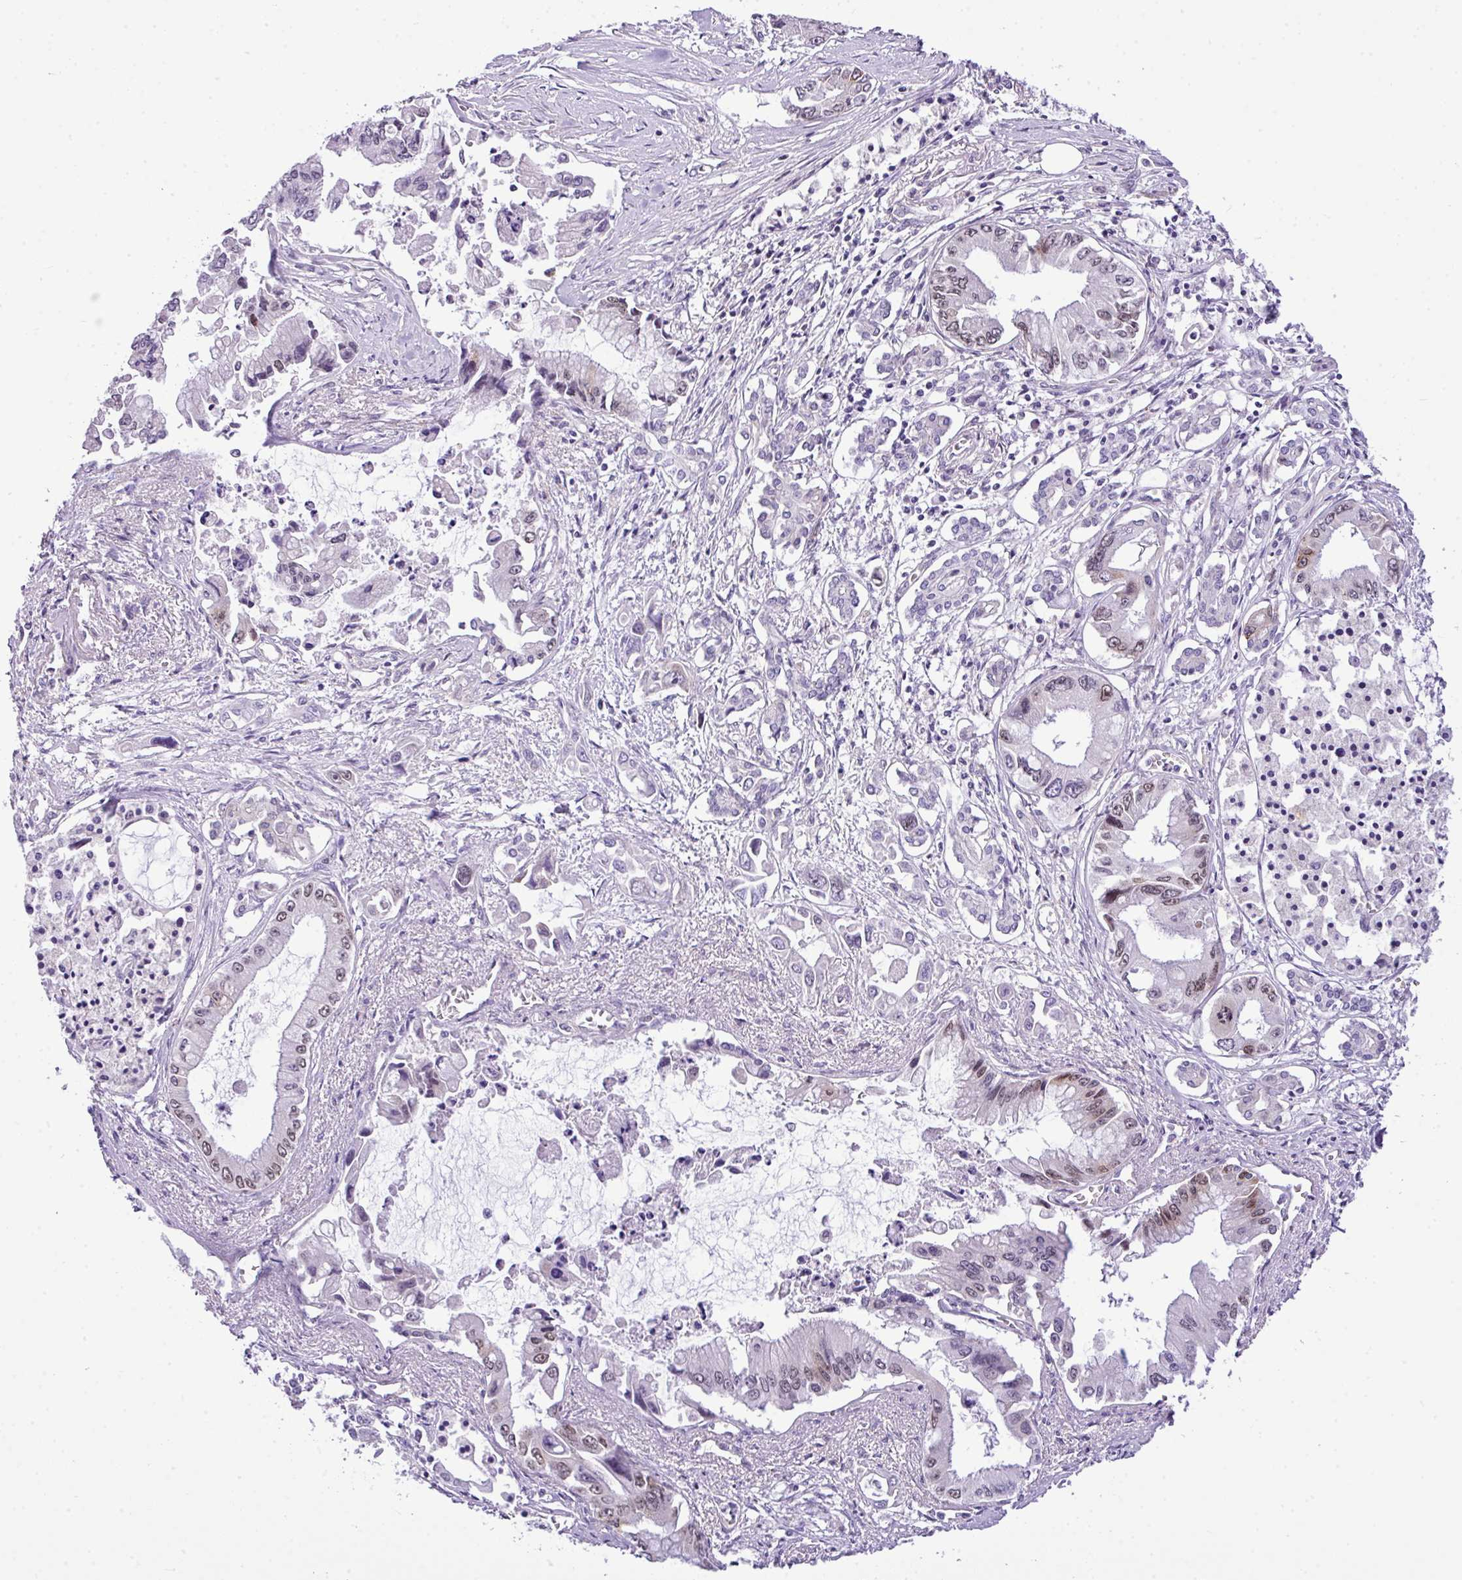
{"staining": {"intensity": "weak", "quantity": "<25%", "location": "nuclear"}, "tissue": "pancreatic cancer", "cell_type": "Tumor cells", "image_type": "cancer", "snomed": [{"axis": "morphology", "description": "Adenocarcinoma, NOS"}, {"axis": "topography", "description": "Pancreas"}], "caption": "IHC of human pancreatic cancer exhibits no staining in tumor cells. The staining is performed using DAB brown chromogen with nuclei counter-stained in using hematoxylin.", "gene": "CCDC137", "patient": {"sex": "male", "age": 84}}